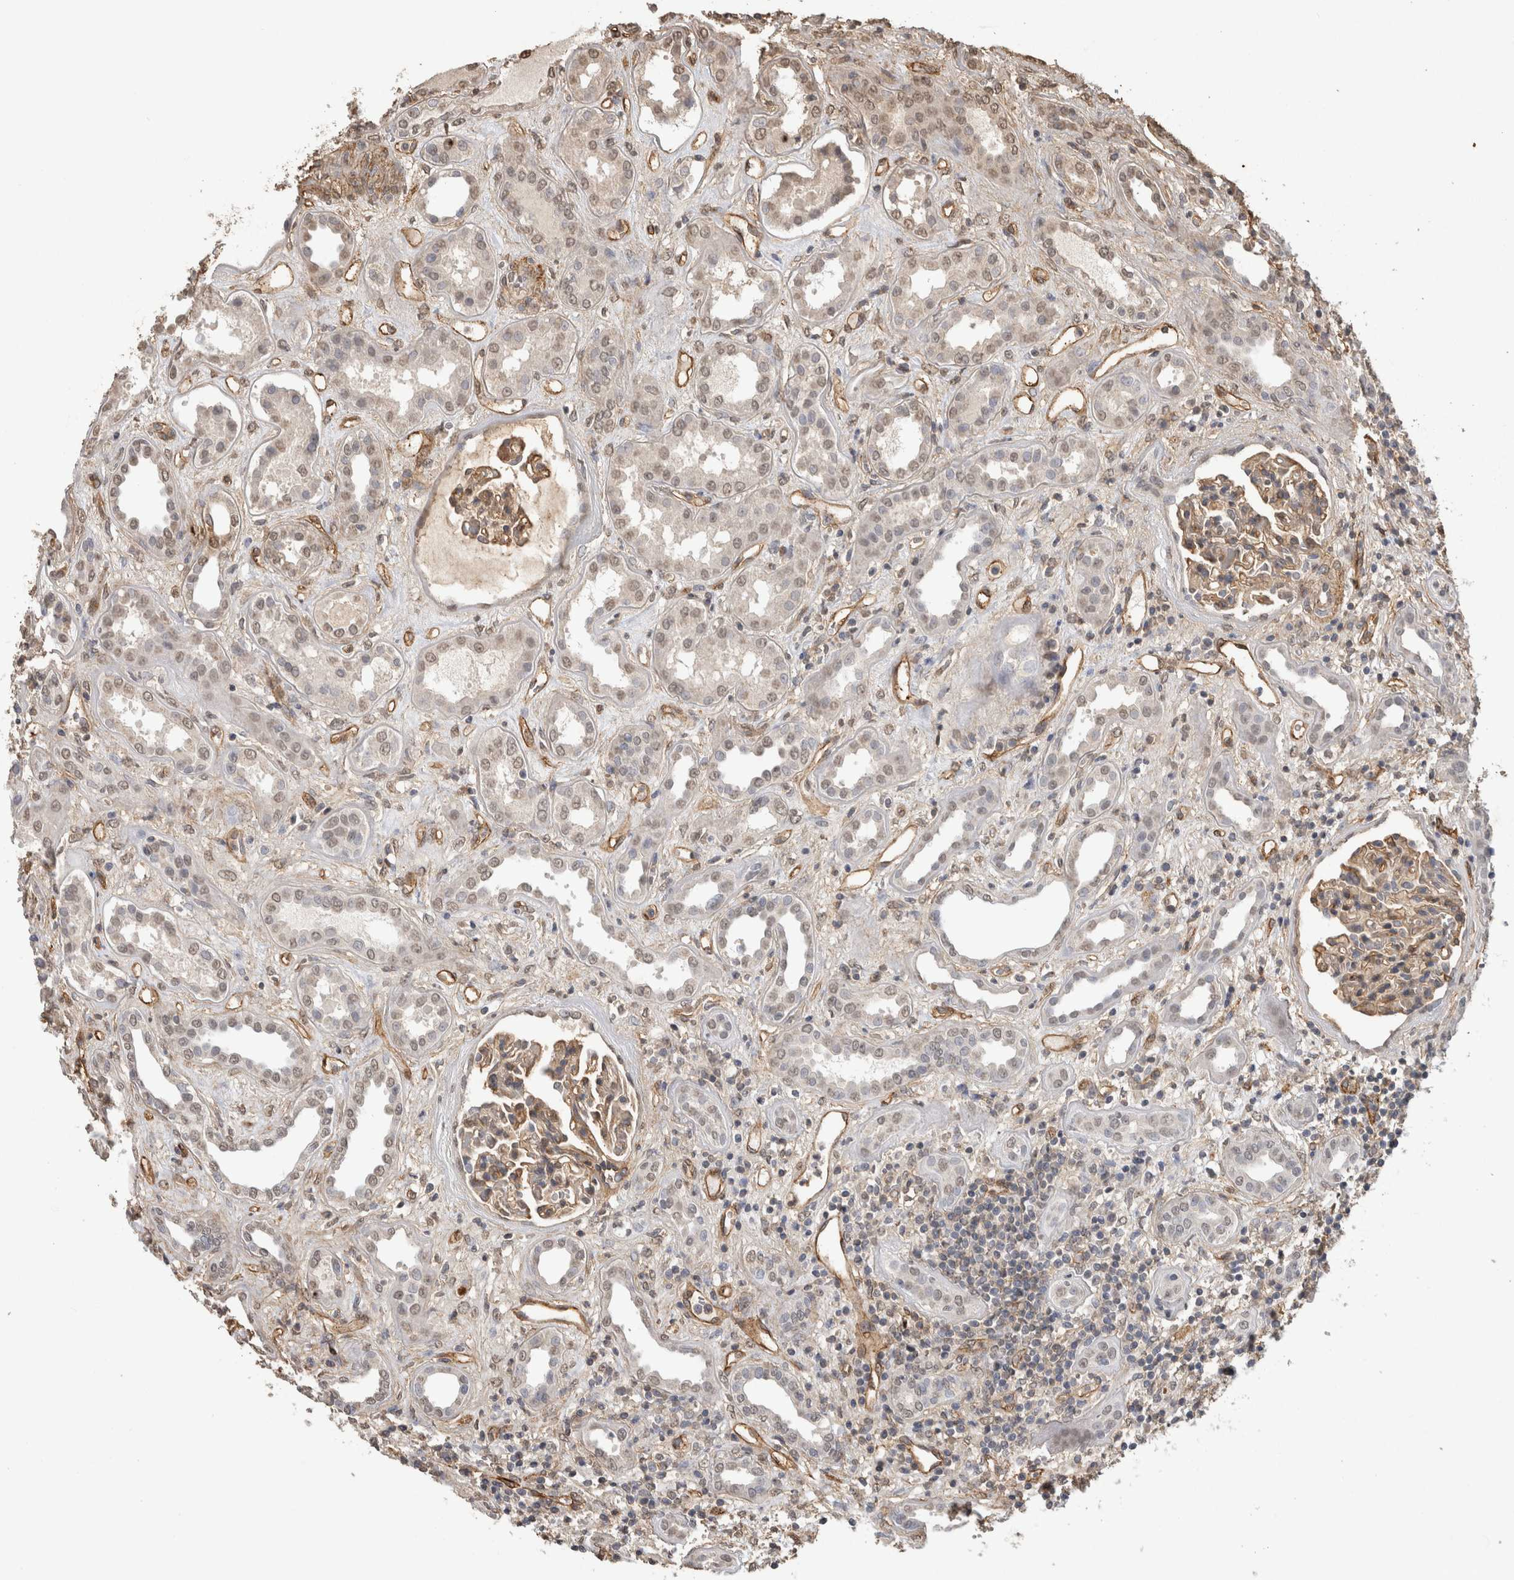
{"staining": {"intensity": "moderate", "quantity": ">75%", "location": "cytoplasmic/membranous"}, "tissue": "kidney", "cell_type": "Cells in glomeruli", "image_type": "normal", "snomed": [{"axis": "morphology", "description": "Normal tissue, NOS"}, {"axis": "topography", "description": "Kidney"}], "caption": "A brown stain shows moderate cytoplasmic/membranous staining of a protein in cells in glomeruli of unremarkable kidney. Using DAB (brown) and hematoxylin (blue) stains, captured at high magnification using brightfield microscopy.", "gene": "RECK", "patient": {"sex": "male", "age": 59}}